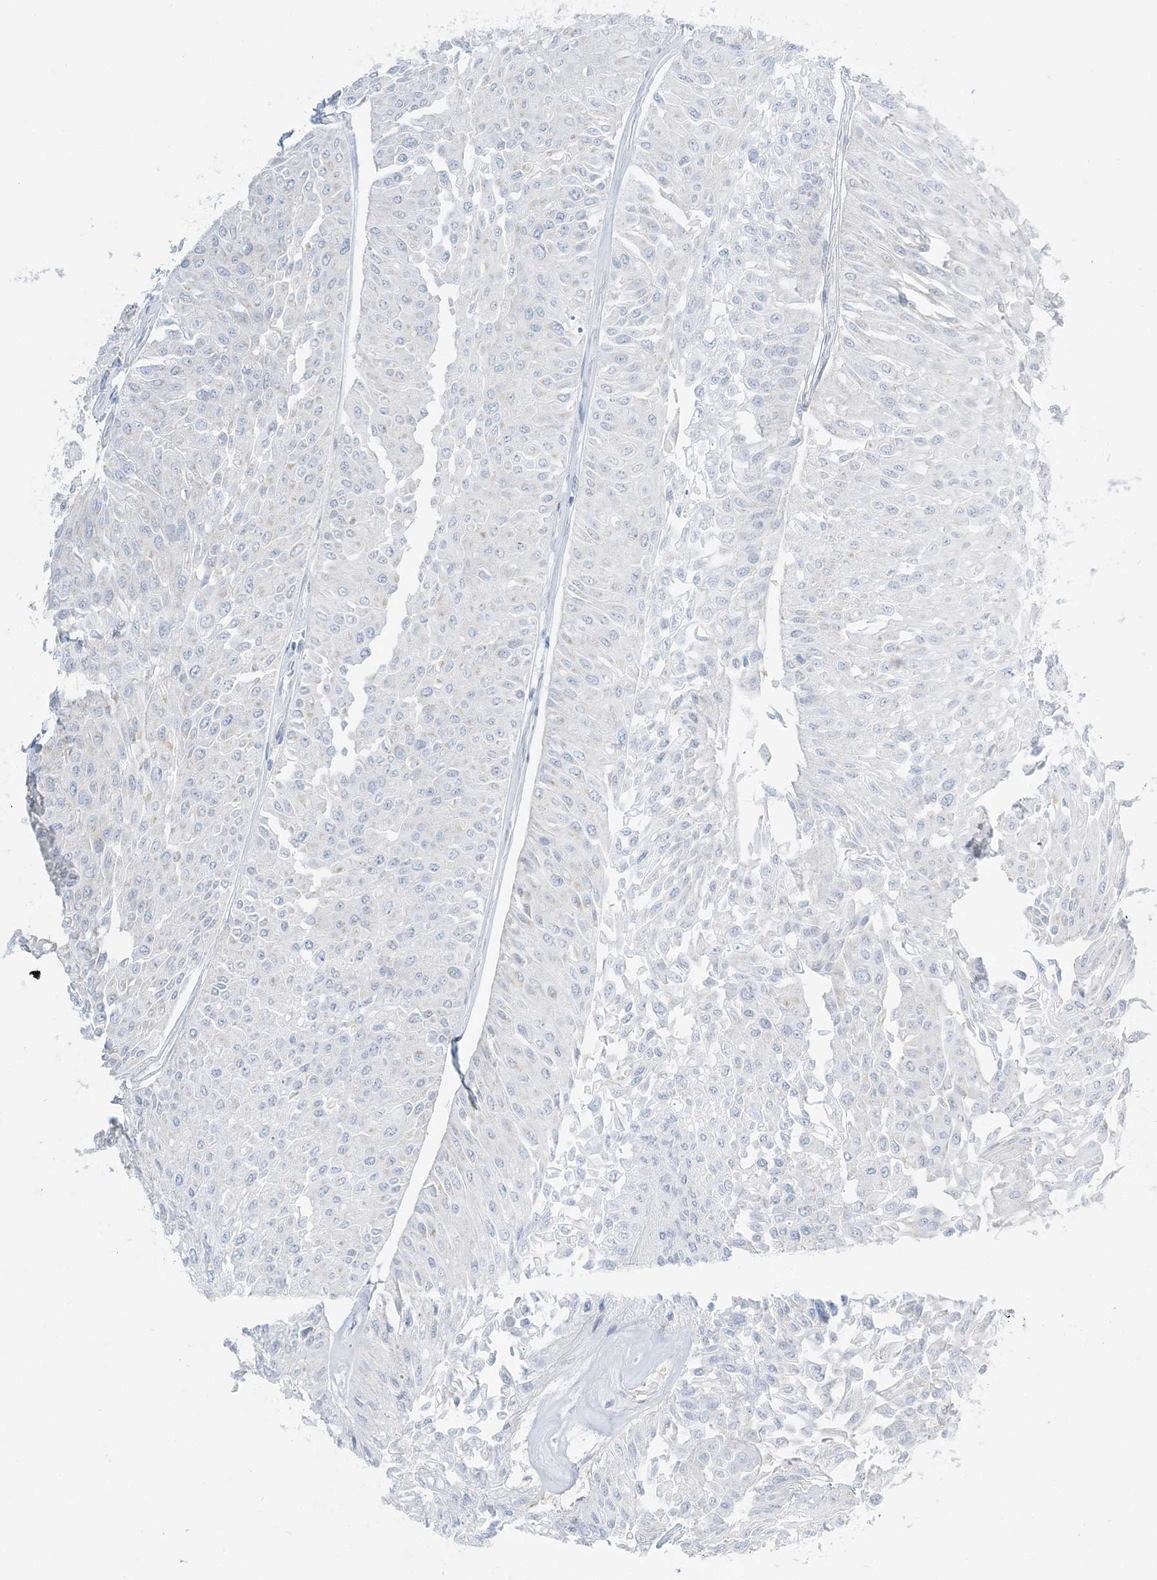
{"staining": {"intensity": "negative", "quantity": "none", "location": "none"}, "tissue": "urothelial cancer", "cell_type": "Tumor cells", "image_type": "cancer", "snomed": [{"axis": "morphology", "description": "Urothelial carcinoma, Low grade"}, {"axis": "topography", "description": "Urinary bladder"}], "caption": "DAB immunohistochemical staining of human urothelial cancer reveals no significant expression in tumor cells. (Brightfield microscopy of DAB immunohistochemistry at high magnification).", "gene": "NAA11", "patient": {"sex": "male", "age": 67}}